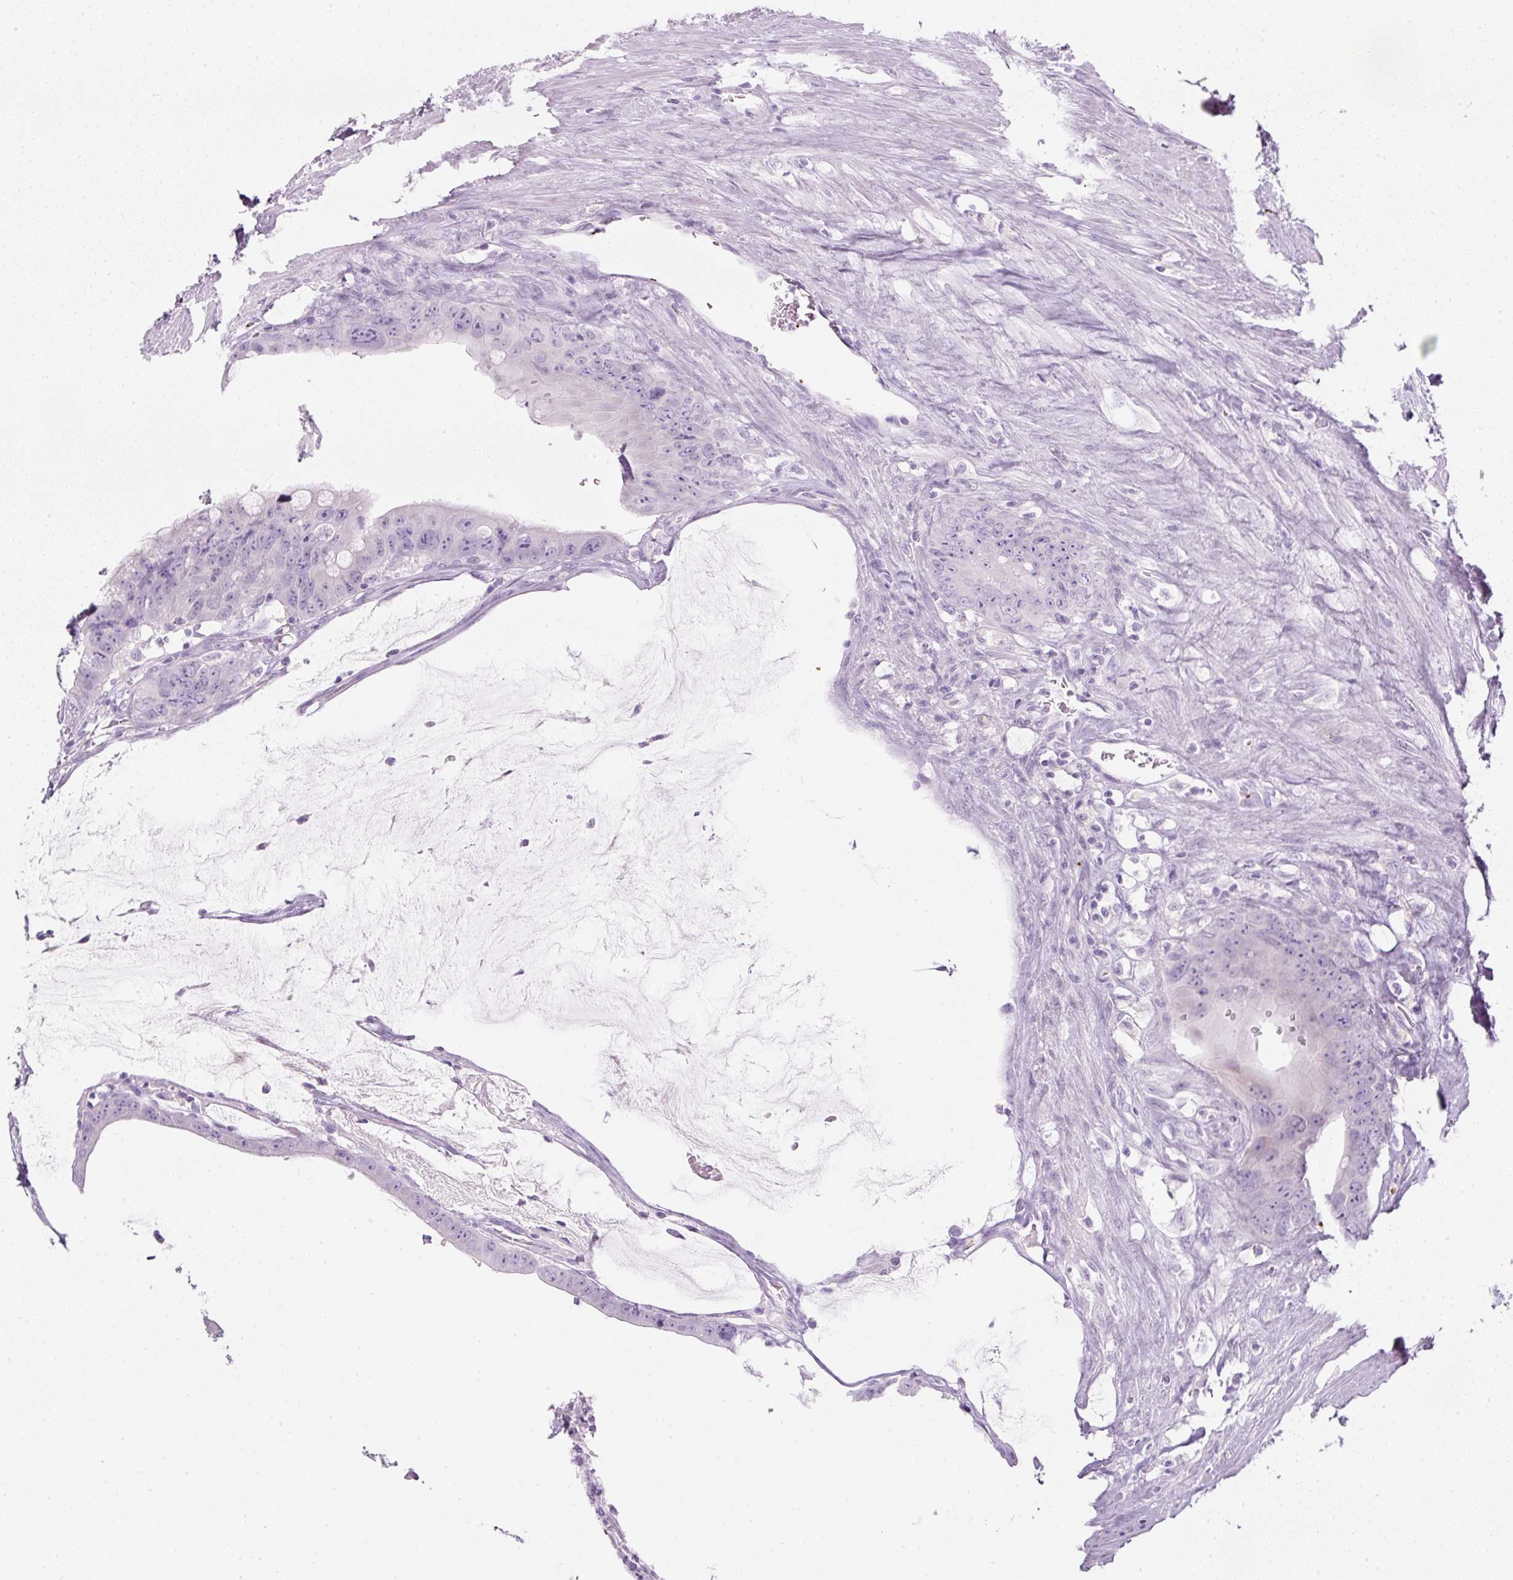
{"staining": {"intensity": "negative", "quantity": "none", "location": "none"}, "tissue": "colorectal cancer", "cell_type": "Tumor cells", "image_type": "cancer", "snomed": [{"axis": "morphology", "description": "Adenocarcinoma, NOS"}, {"axis": "topography", "description": "Rectum"}], "caption": "Colorectal adenocarcinoma stained for a protein using immunohistochemistry (IHC) displays no positivity tumor cells.", "gene": "PF4V1", "patient": {"sex": "male", "age": 78}}